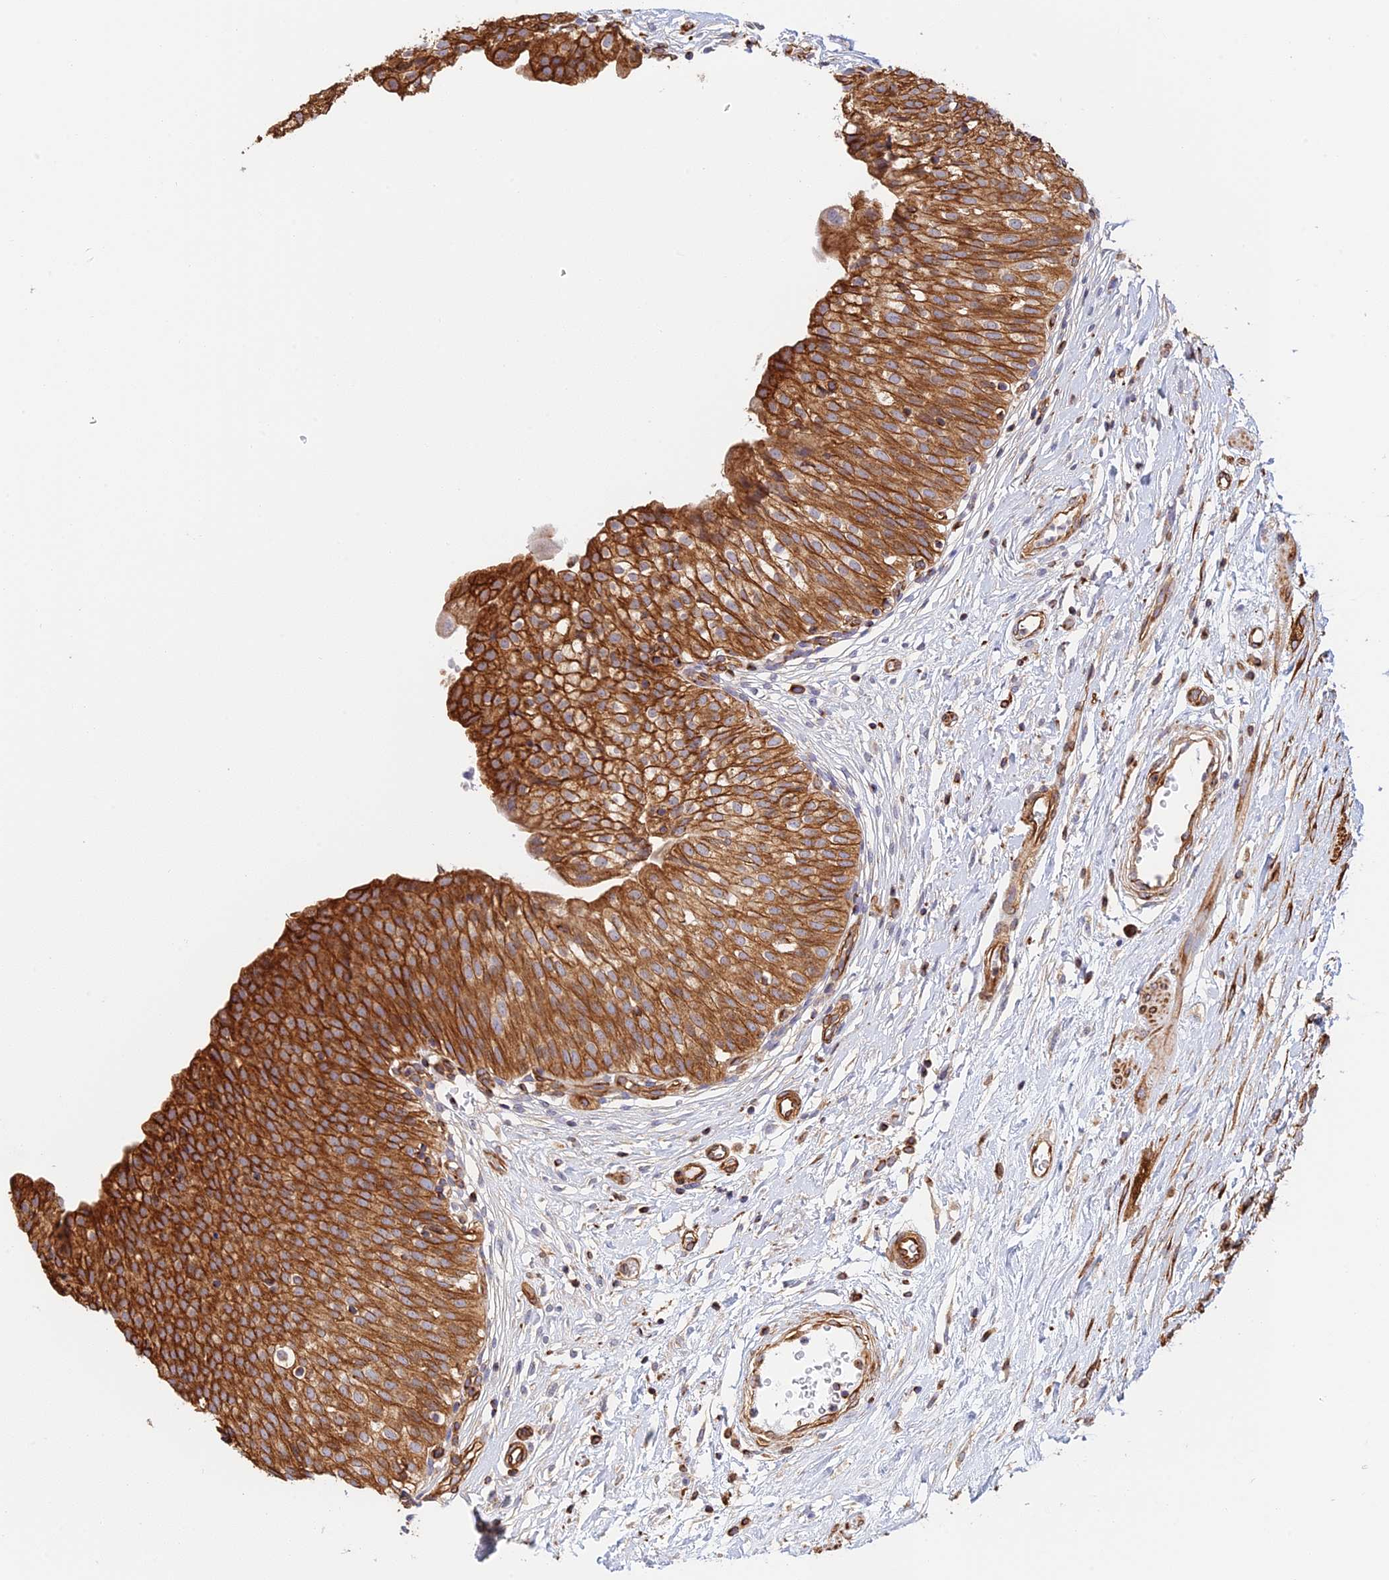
{"staining": {"intensity": "strong", "quantity": ">75%", "location": "cytoplasmic/membranous"}, "tissue": "urinary bladder", "cell_type": "Urothelial cells", "image_type": "normal", "snomed": [{"axis": "morphology", "description": "Normal tissue, NOS"}, {"axis": "topography", "description": "Urinary bladder"}], "caption": "Urinary bladder stained for a protein reveals strong cytoplasmic/membranous positivity in urothelial cells. The staining is performed using DAB (3,3'-diaminobenzidine) brown chromogen to label protein expression. The nuclei are counter-stained blue using hematoxylin.", "gene": "WBP11", "patient": {"sex": "male", "age": 55}}